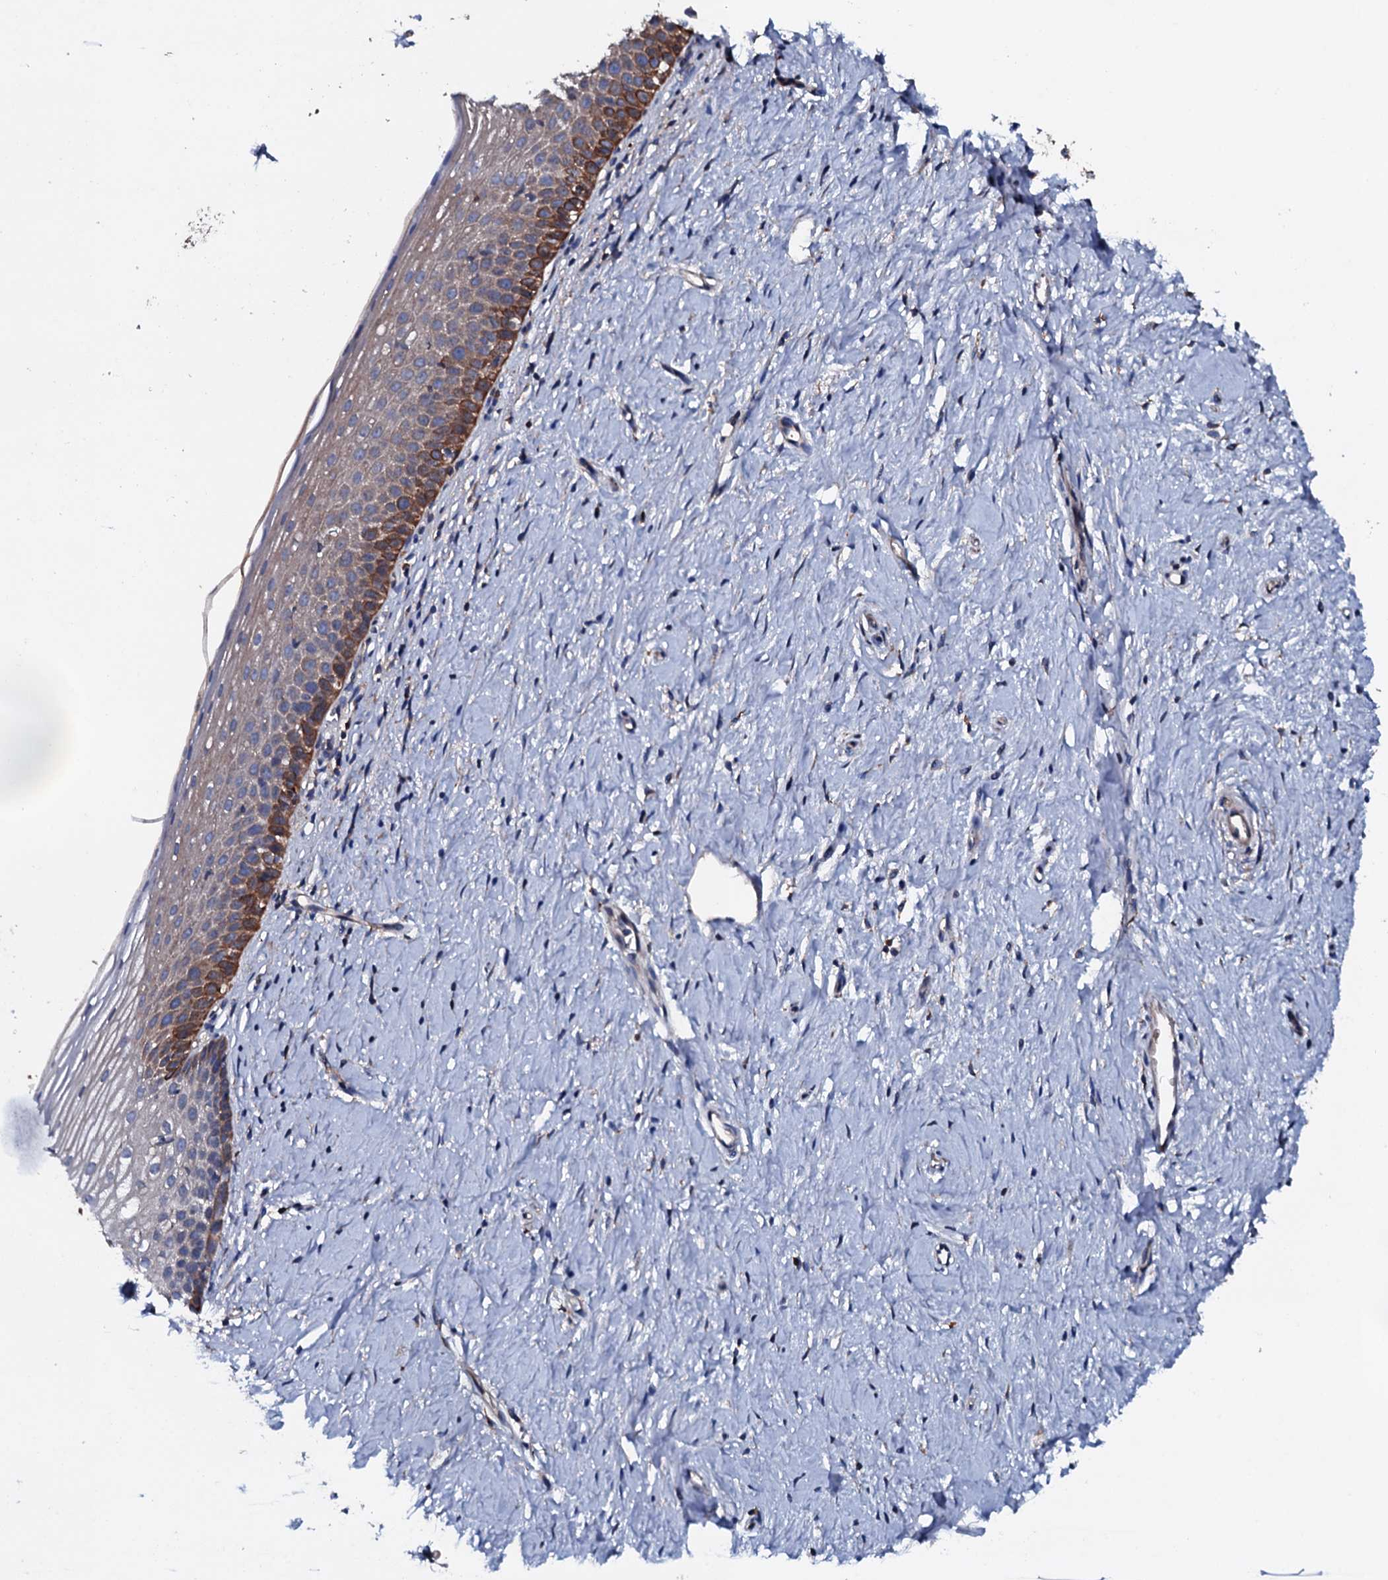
{"staining": {"intensity": "strong", "quantity": "25%-75%", "location": "cytoplasmic/membranous"}, "tissue": "cervix", "cell_type": "Glandular cells", "image_type": "normal", "snomed": [{"axis": "morphology", "description": "Normal tissue, NOS"}, {"axis": "topography", "description": "Cervix"}], "caption": "The histopathology image exhibits staining of benign cervix, revealing strong cytoplasmic/membranous protein expression (brown color) within glandular cells. Using DAB (brown) and hematoxylin (blue) stains, captured at high magnification using brightfield microscopy.", "gene": "NEK1", "patient": {"sex": "female", "age": 57}}